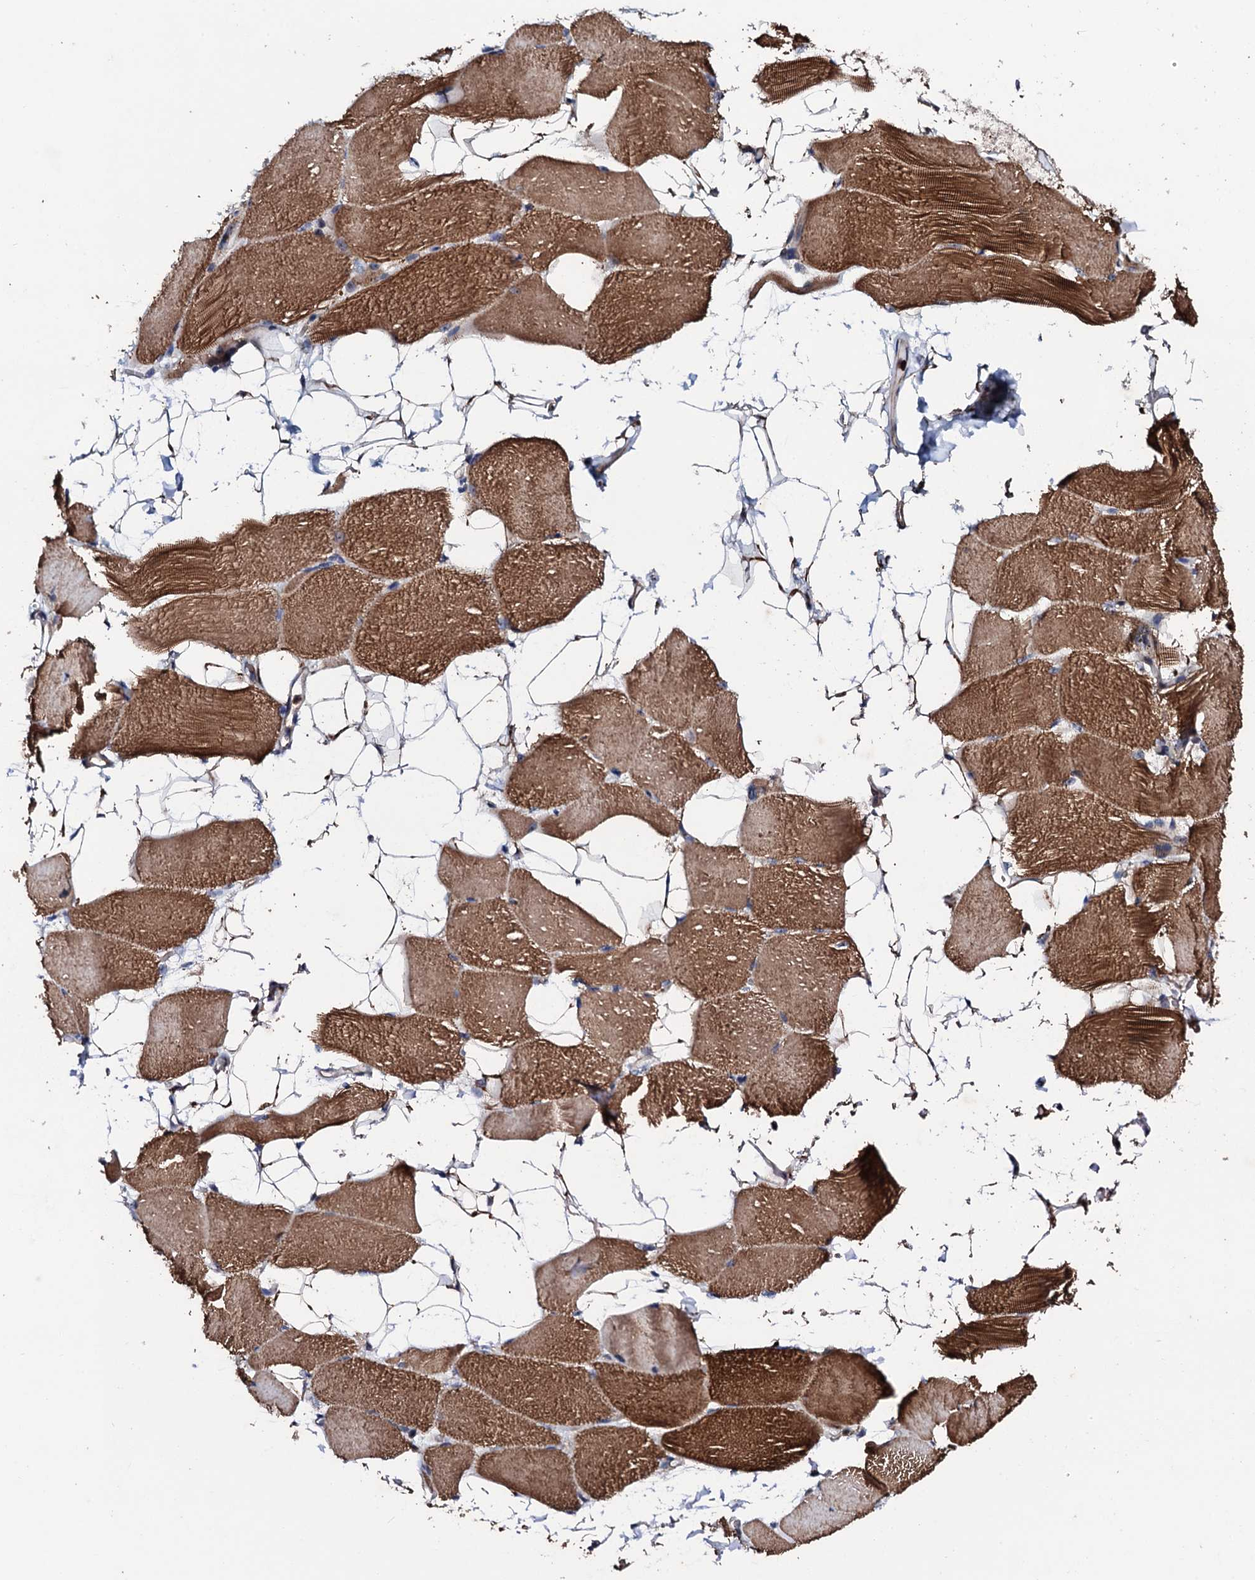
{"staining": {"intensity": "moderate", "quantity": ">75%", "location": "cytoplasmic/membranous"}, "tissue": "skeletal muscle", "cell_type": "Myocytes", "image_type": "normal", "snomed": [{"axis": "morphology", "description": "Normal tissue, NOS"}, {"axis": "topography", "description": "Skeletal muscle"}, {"axis": "topography", "description": "Parathyroid gland"}], "caption": "Brown immunohistochemical staining in benign skeletal muscle displays moderate cytoplasmic/membranous staining in about >75% of myocytes.", "gene": "GTPBP4", "patient": {"sex": "female", "age": 37}}